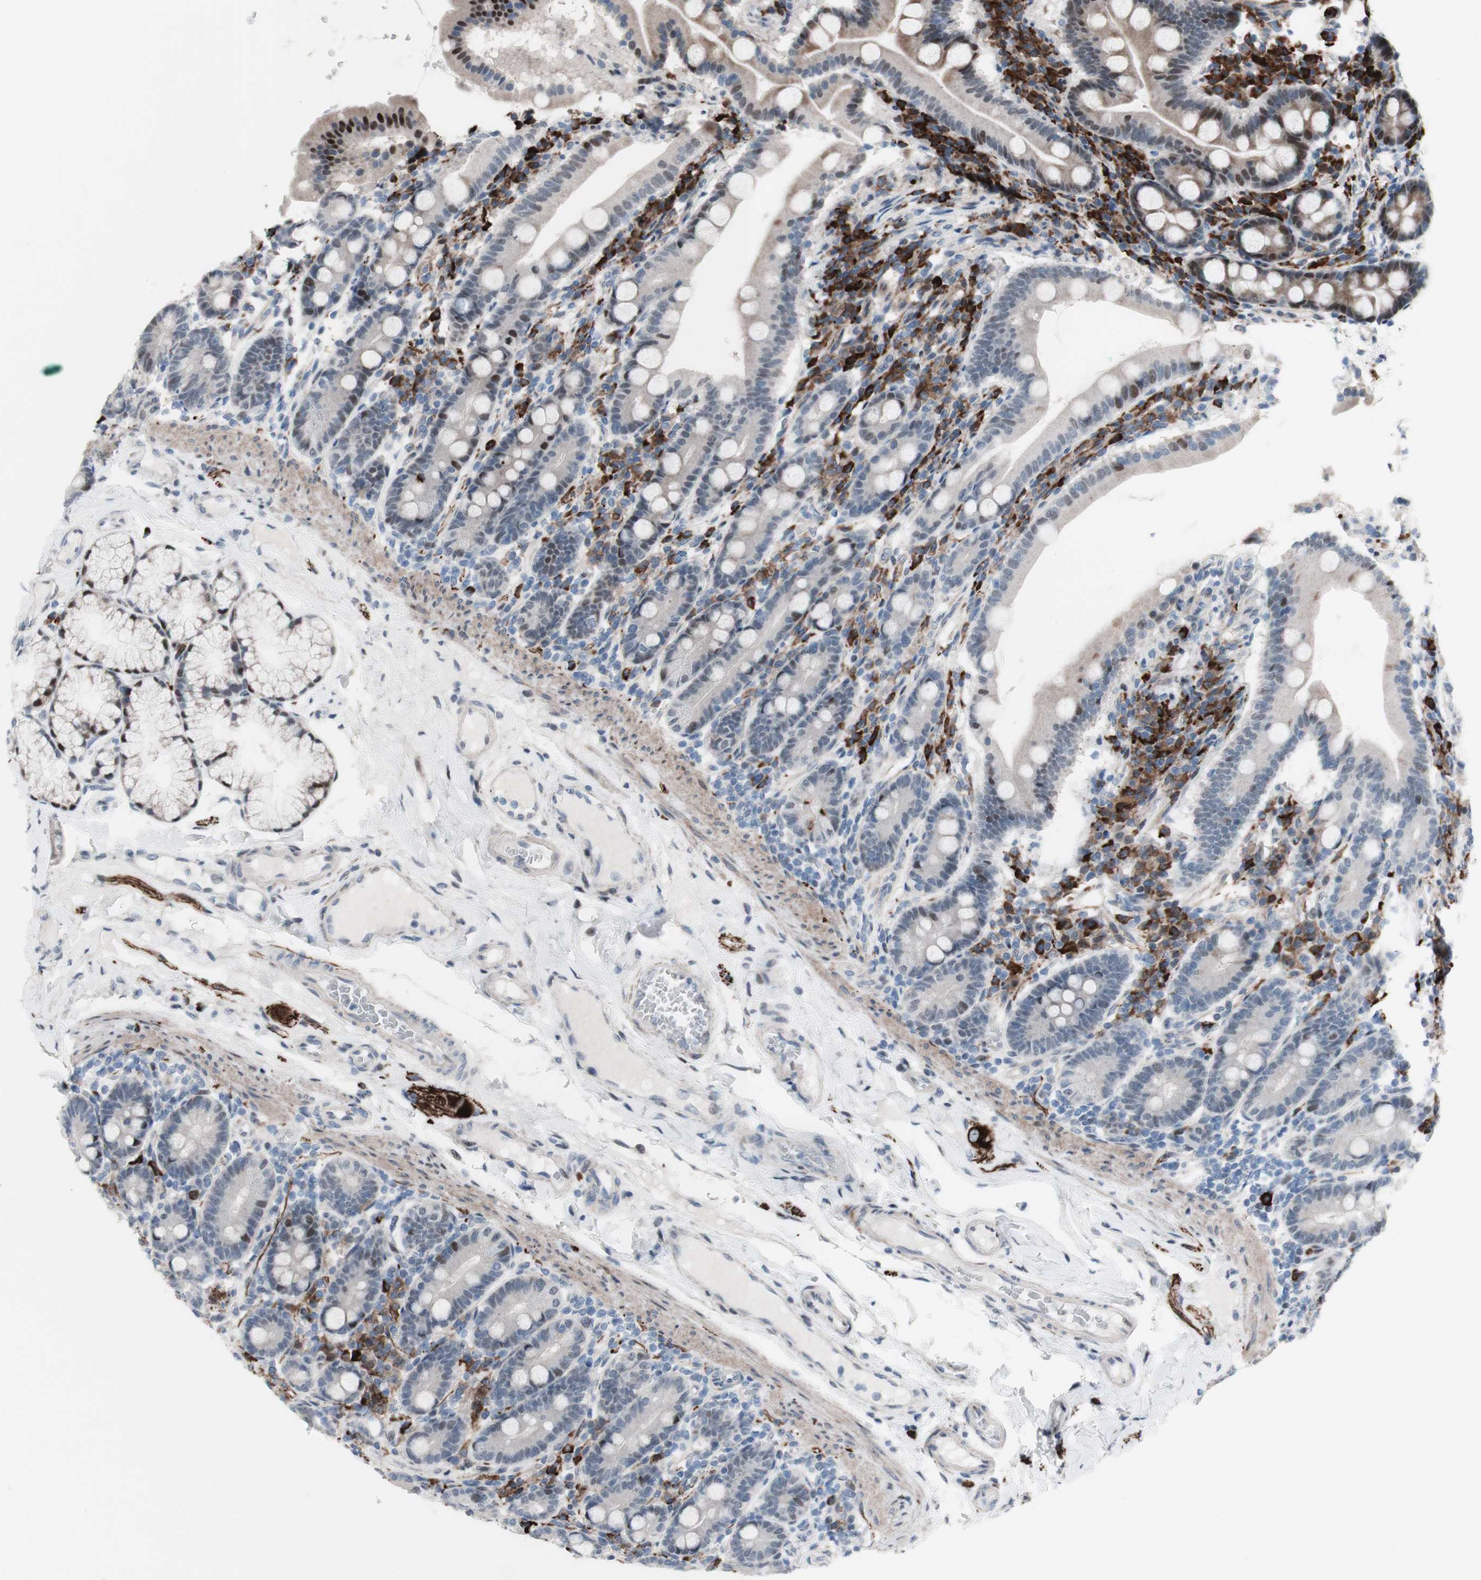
{"staining": {"intensity": "strong", "quantity": "25%-75%", "location": "nuclear"}, "tissue": "duodenum", "cell_type": "Glandular cells", "image_type": "normal", "snomed": [{"axis": "morphology", "description": "Normal tissue, NOS"}, {"axis": "topography", "description": "Duodenum"}], "caption": "IHC (DAB) staining of unremarkable duodenum displays strong nuclear protein staining in about 25%-75% of glandular cells.", "gene": "PHTF2", "patient": {"sex": "male", "age": 50}}